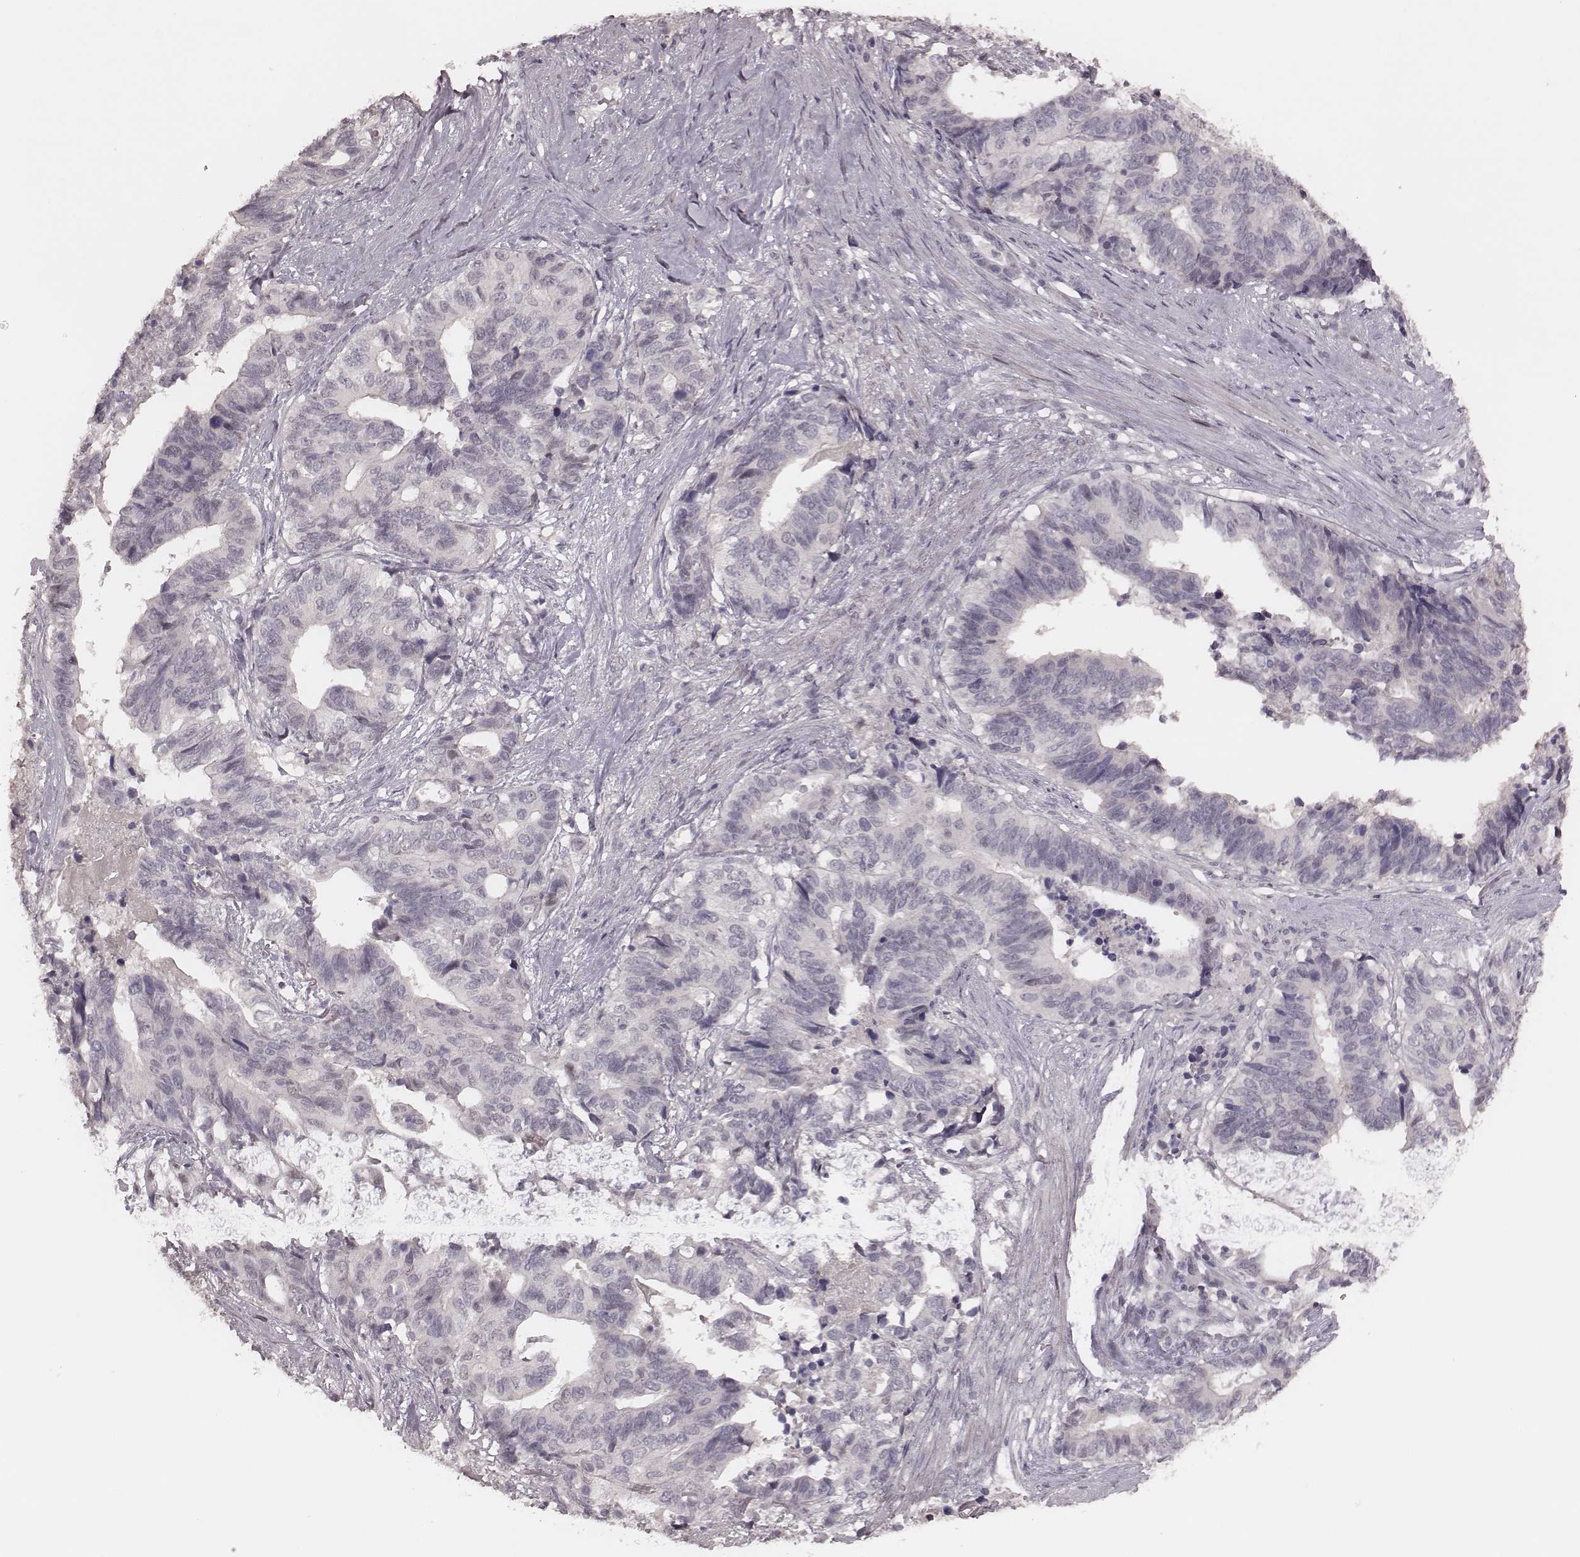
{"staining": {"intensity": "negative", "quantity": "none", "location": "none"}, "tissue": "stomach cancer", "cell_type": "Tumor cells", "image_type": "cancer", "snomed": [{"axis": "morphology", "description": "Adenocarcinoma, NOS"}, {"axis": "topography", "description": "Stomach, upper"}], "caption": "An IHC micrograph of stomach adenocarcinoma is shown. There is no staining in tumor cells of stomach adenocarcinoma.", "gene": "FAM13B", "patient": {"sex": "female", "age": 67}}